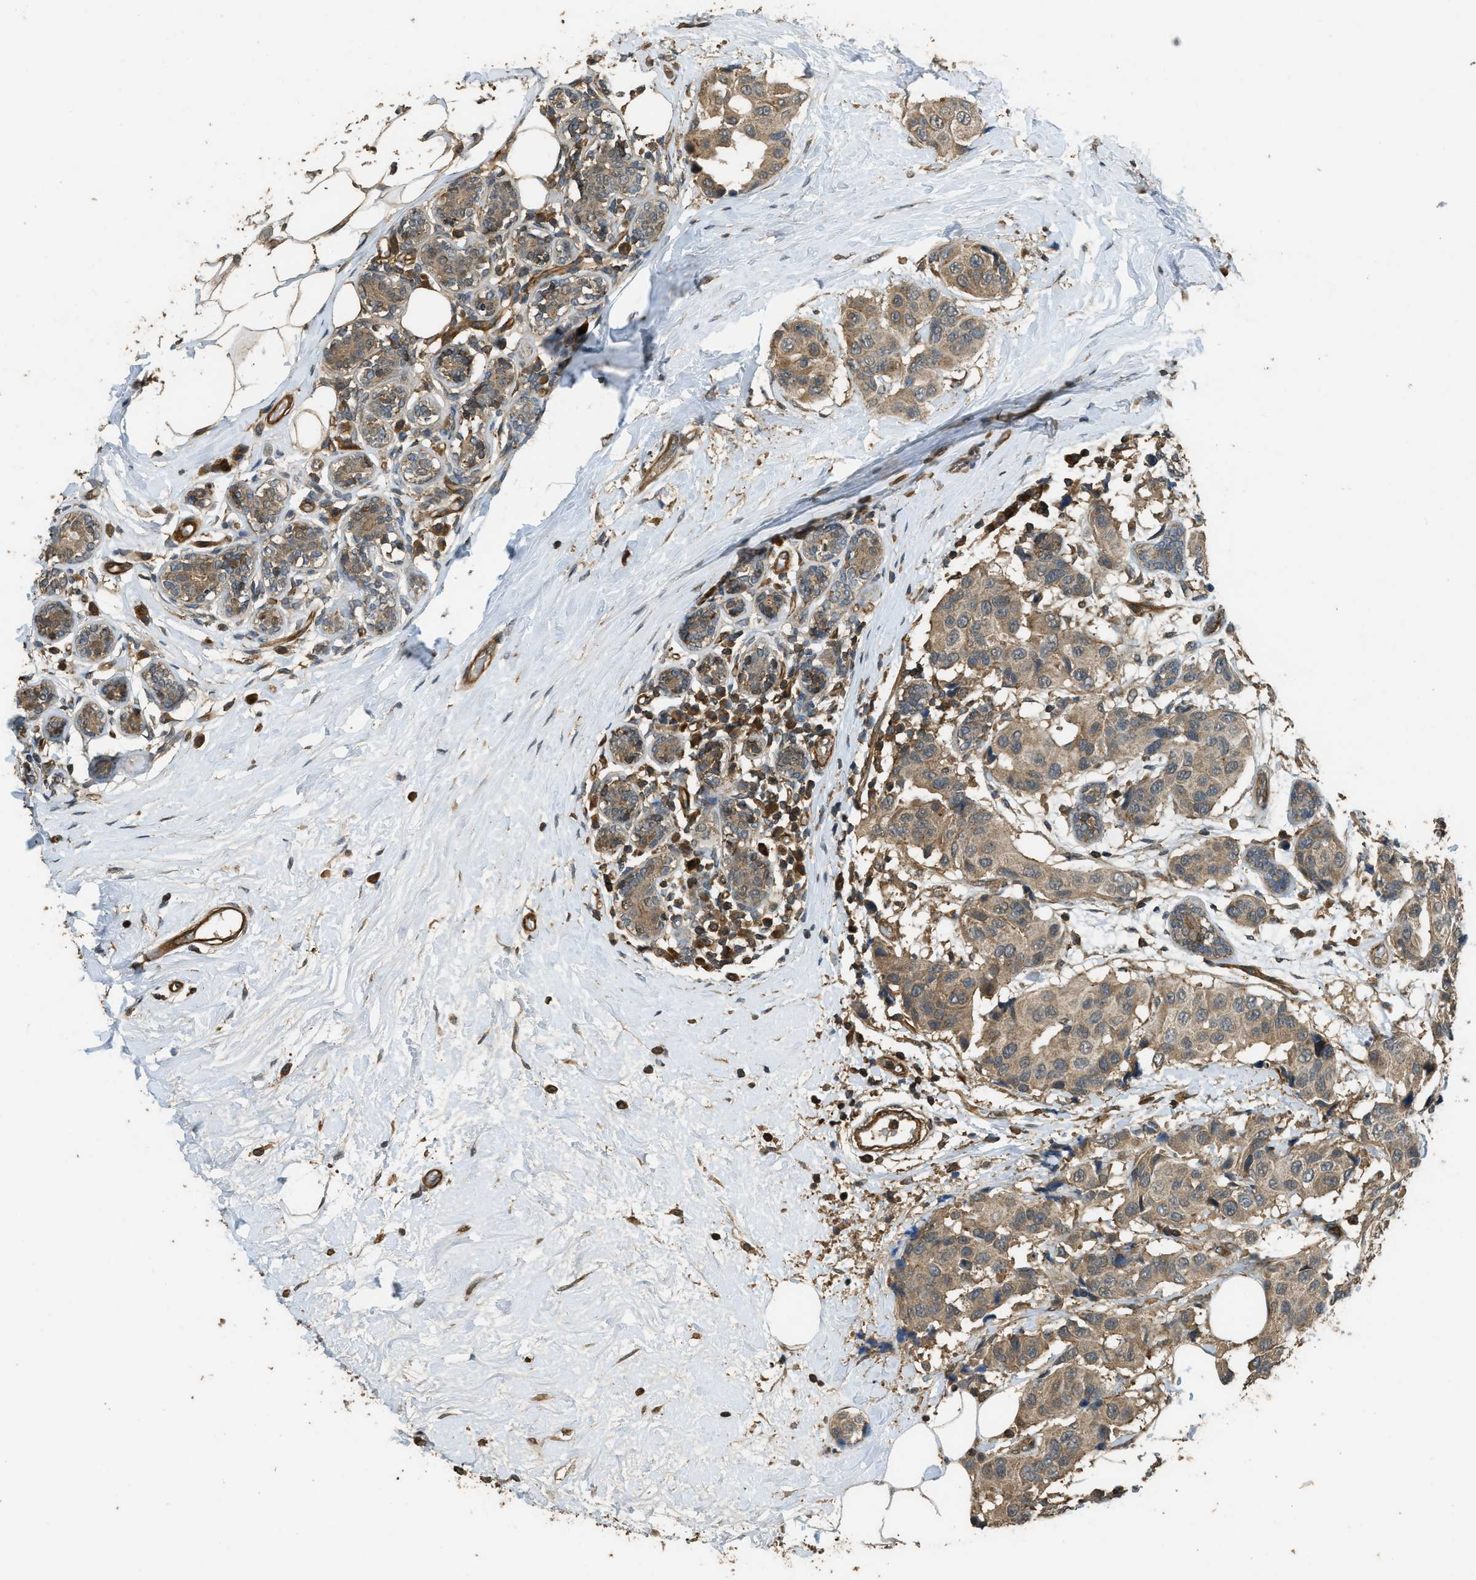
{"staining": {"intensity": "moderate", "quantity": ">75%", "location": "cytoplasmic/membranous"}, "tissue": "breast cancer", "cell_type": "Tumor cells", "image_type": "cancer", "snomed": [{"axis": "morphology", "description": "Normal tissue, NOS"}, {"axis": "morphology", "description": "Duct carcinoma"}, {"axis": "topography", "description": "Breast"}], "caption": "Approximately >75% of tumor cells in human breast intraductal carcinoma reveal moderate cytoplasmic/membranous protein positivity as visualized by brown immunohistochemical staining.", "gene": "PPP6R3", "patient": {"sex": "female", "age": 39}}